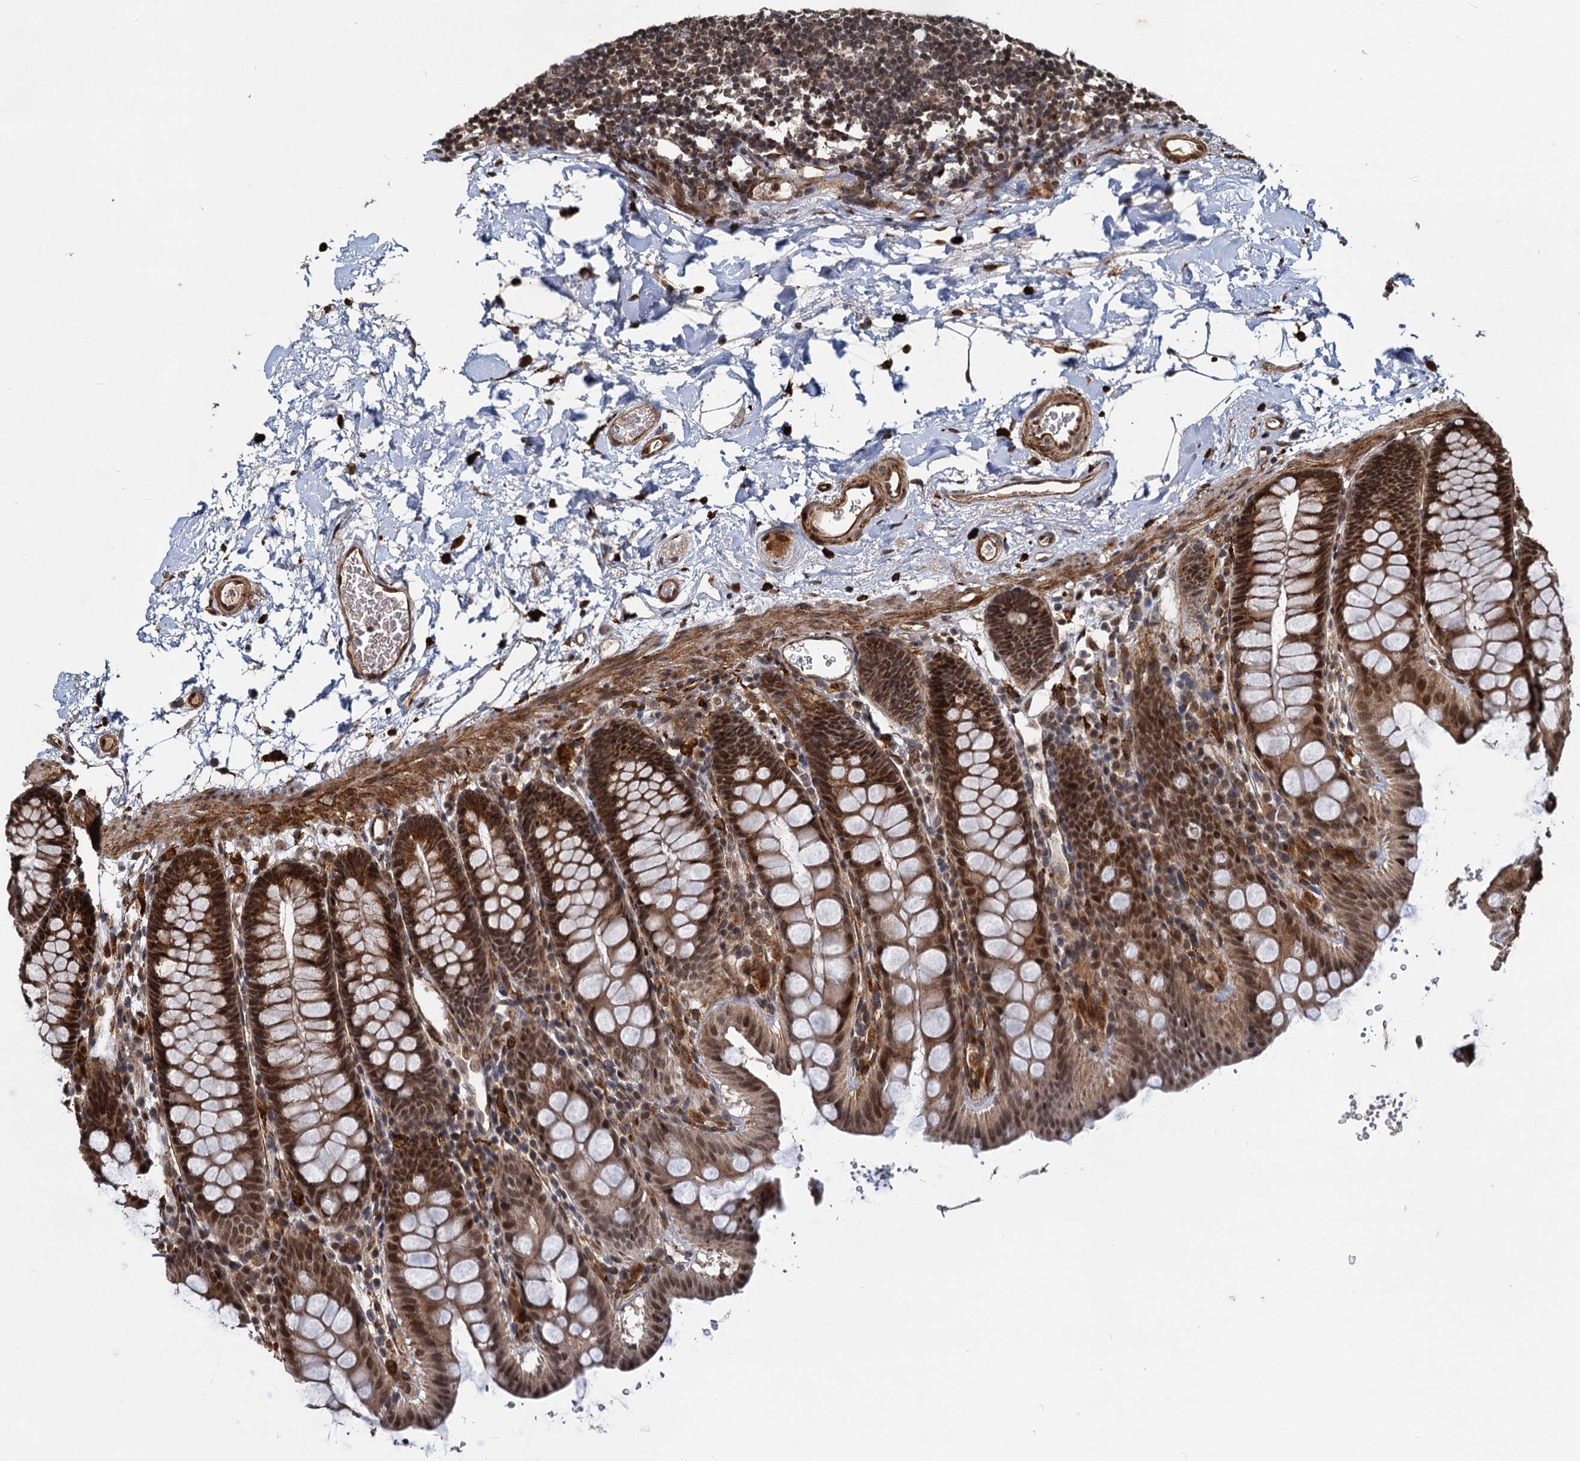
{"staining": {"intensity": "moderate", "quantity": "25%-75%", "location": "cytoplasmic/membranous"}, "tissue": "colon", "cell_type": "Endothelial cells", "image_type": "normal", "snomed": [{"axis": "morphology", "description": "Normal tissue, NOS"}, {"axis": "topography", "description": "Colon"}], "caption": "Immunohistochemistry staining of normal colon, which reveals medium levels of moderate cytoplasmic/membranous positivity in about 25%-75% of endothelial cells indicating moderate cytoplasmic/membranous protein expression. The staining was performed using DAB (3,3'-diaminobenzidine) (brown) for protein detection and nuclei were counterstained in hematoxylin (blue).", "gene": "TRIM23", "patient": {"sex": "male", "age": 75}}